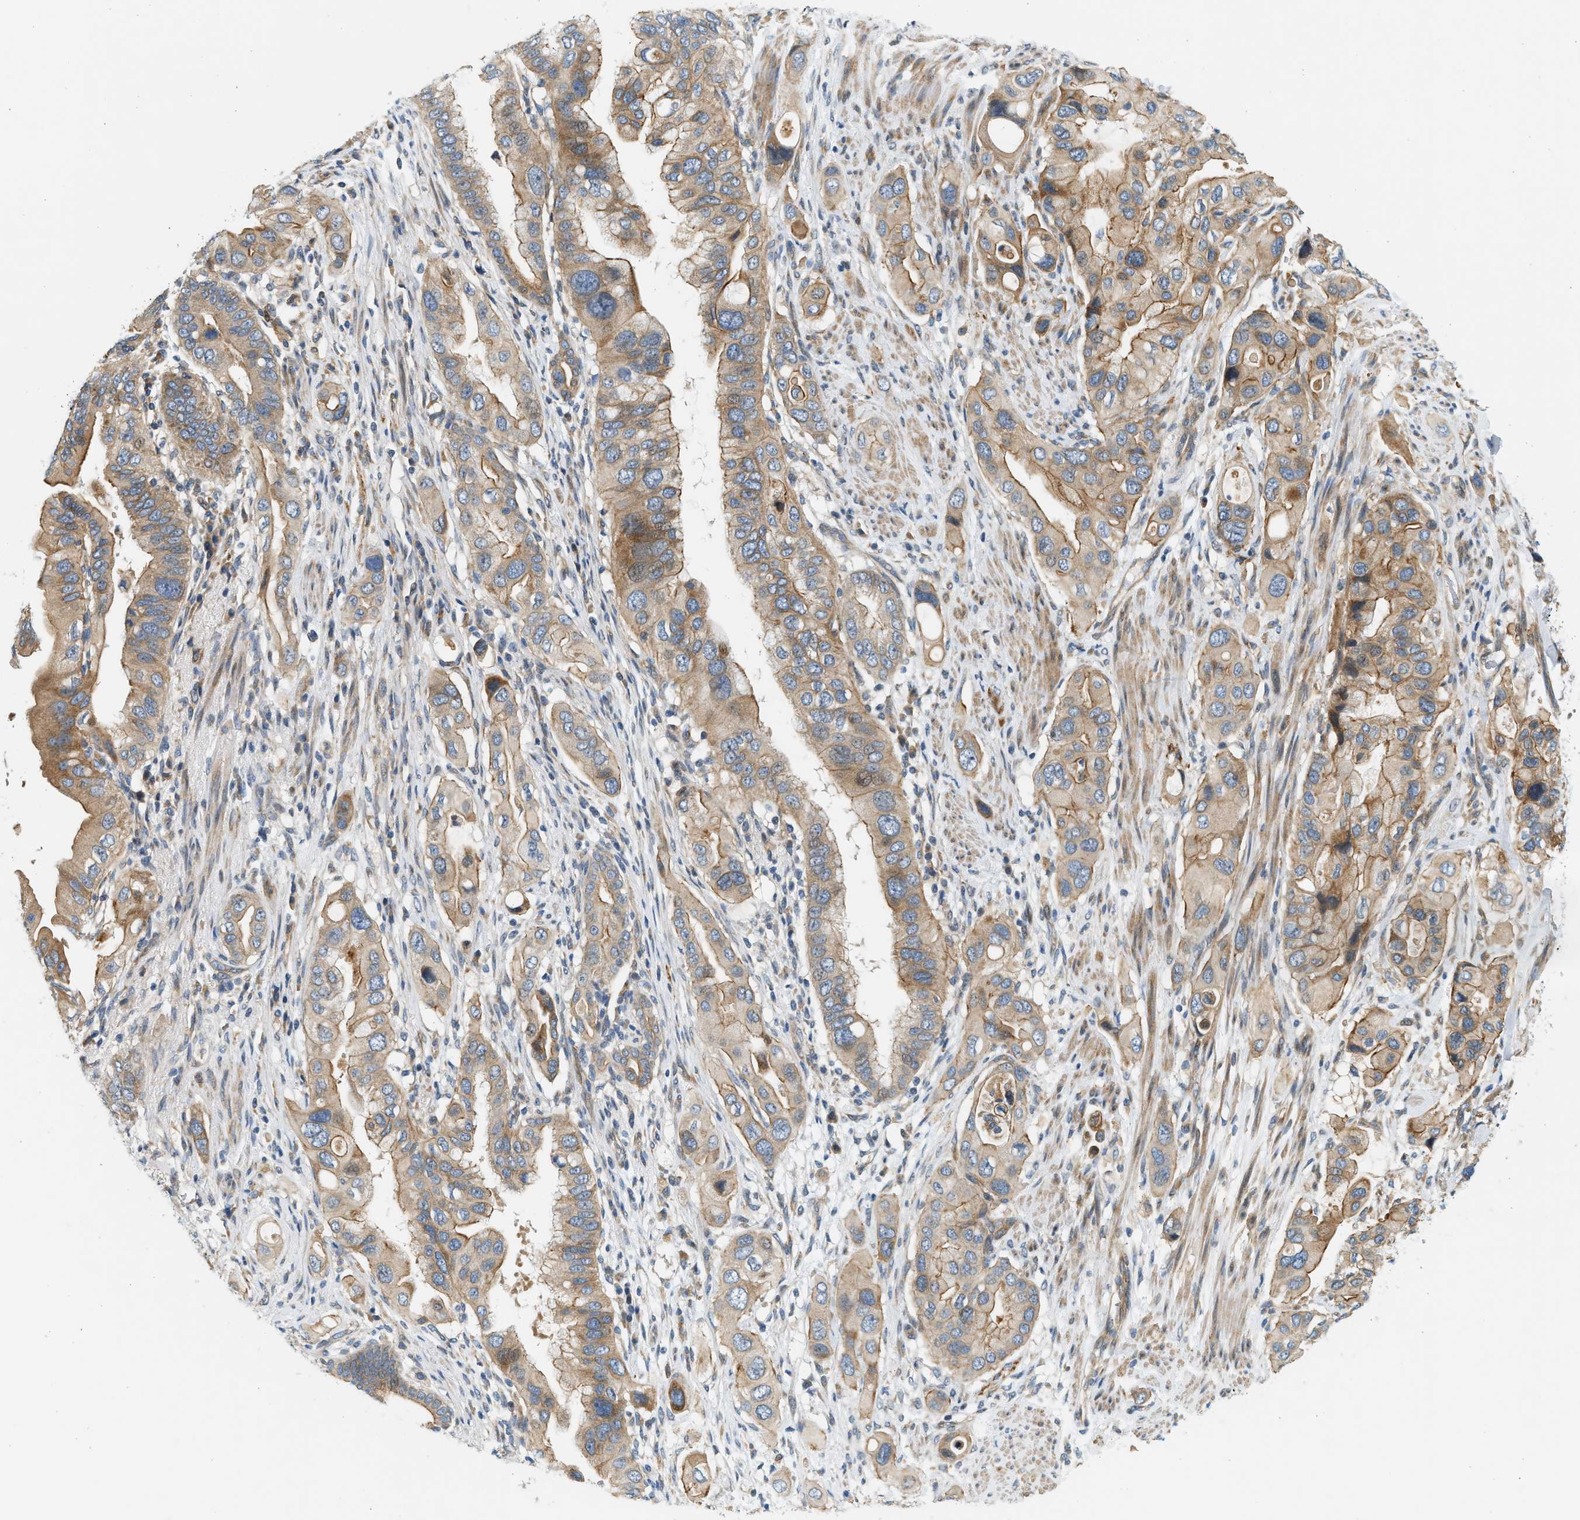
{"staining": {"intensity": "moderate", "quantity": ">75%", "location": "cytoplasmic/membranous"}, "tissue": "pancreatic cancer", "cell_type": "Tumor cells", "image_type": "cancer", "snomed": [{"axis": "morphology", "description": "Adenocarcinoma, NOS"}, {"axis": "topography", "description": "Pancreas"}], "caption": "Moderate cytoplasmic/membranous positivity is seen in about >75% of tumor cells in pancreatic cancer (adenocarcinoma).", "gene": "KDELR2", "patient": {"sex": "female", "age": 56}}